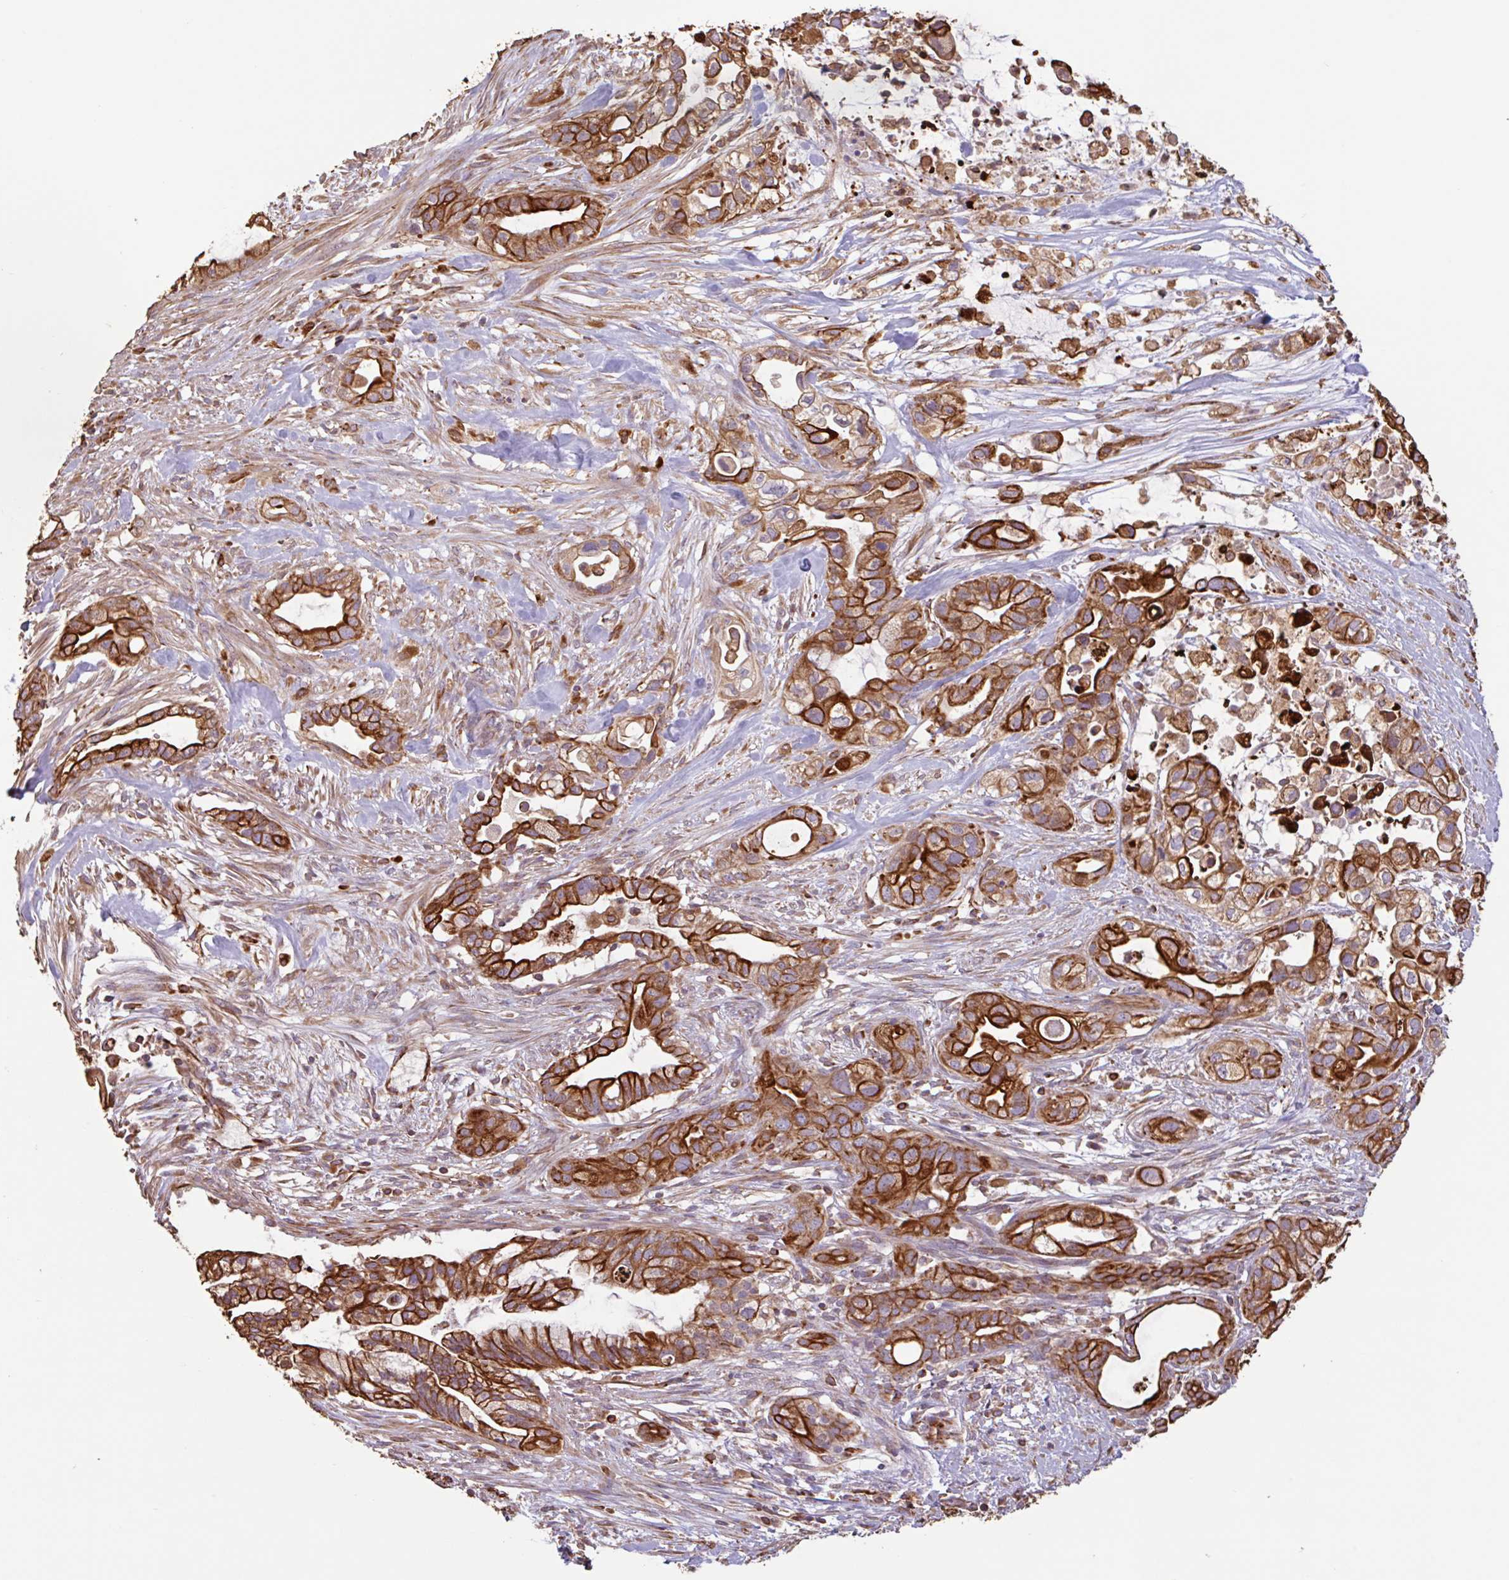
{"staining": {"intensity": "strong", "quantity": ">75%", "location": "cytoplasmic/membranous"}, "tissue": "pancreatic cancer", "cell_type": "Tumor cells", "image_type": "cancer", "snomed": [{"axis": "morphology", "description": "Adenocarcinoma, NOS"}, {"axis": "topography", "description": "Pancreas"}], "caption": "A high amount of strong cytoplasmic/membranous expression is present in about >75% of tumor cells in pancreatic adenocarcinoma tissue.", "gene": "ZNF790", "patient": {"sex": "male", "age": 44}}